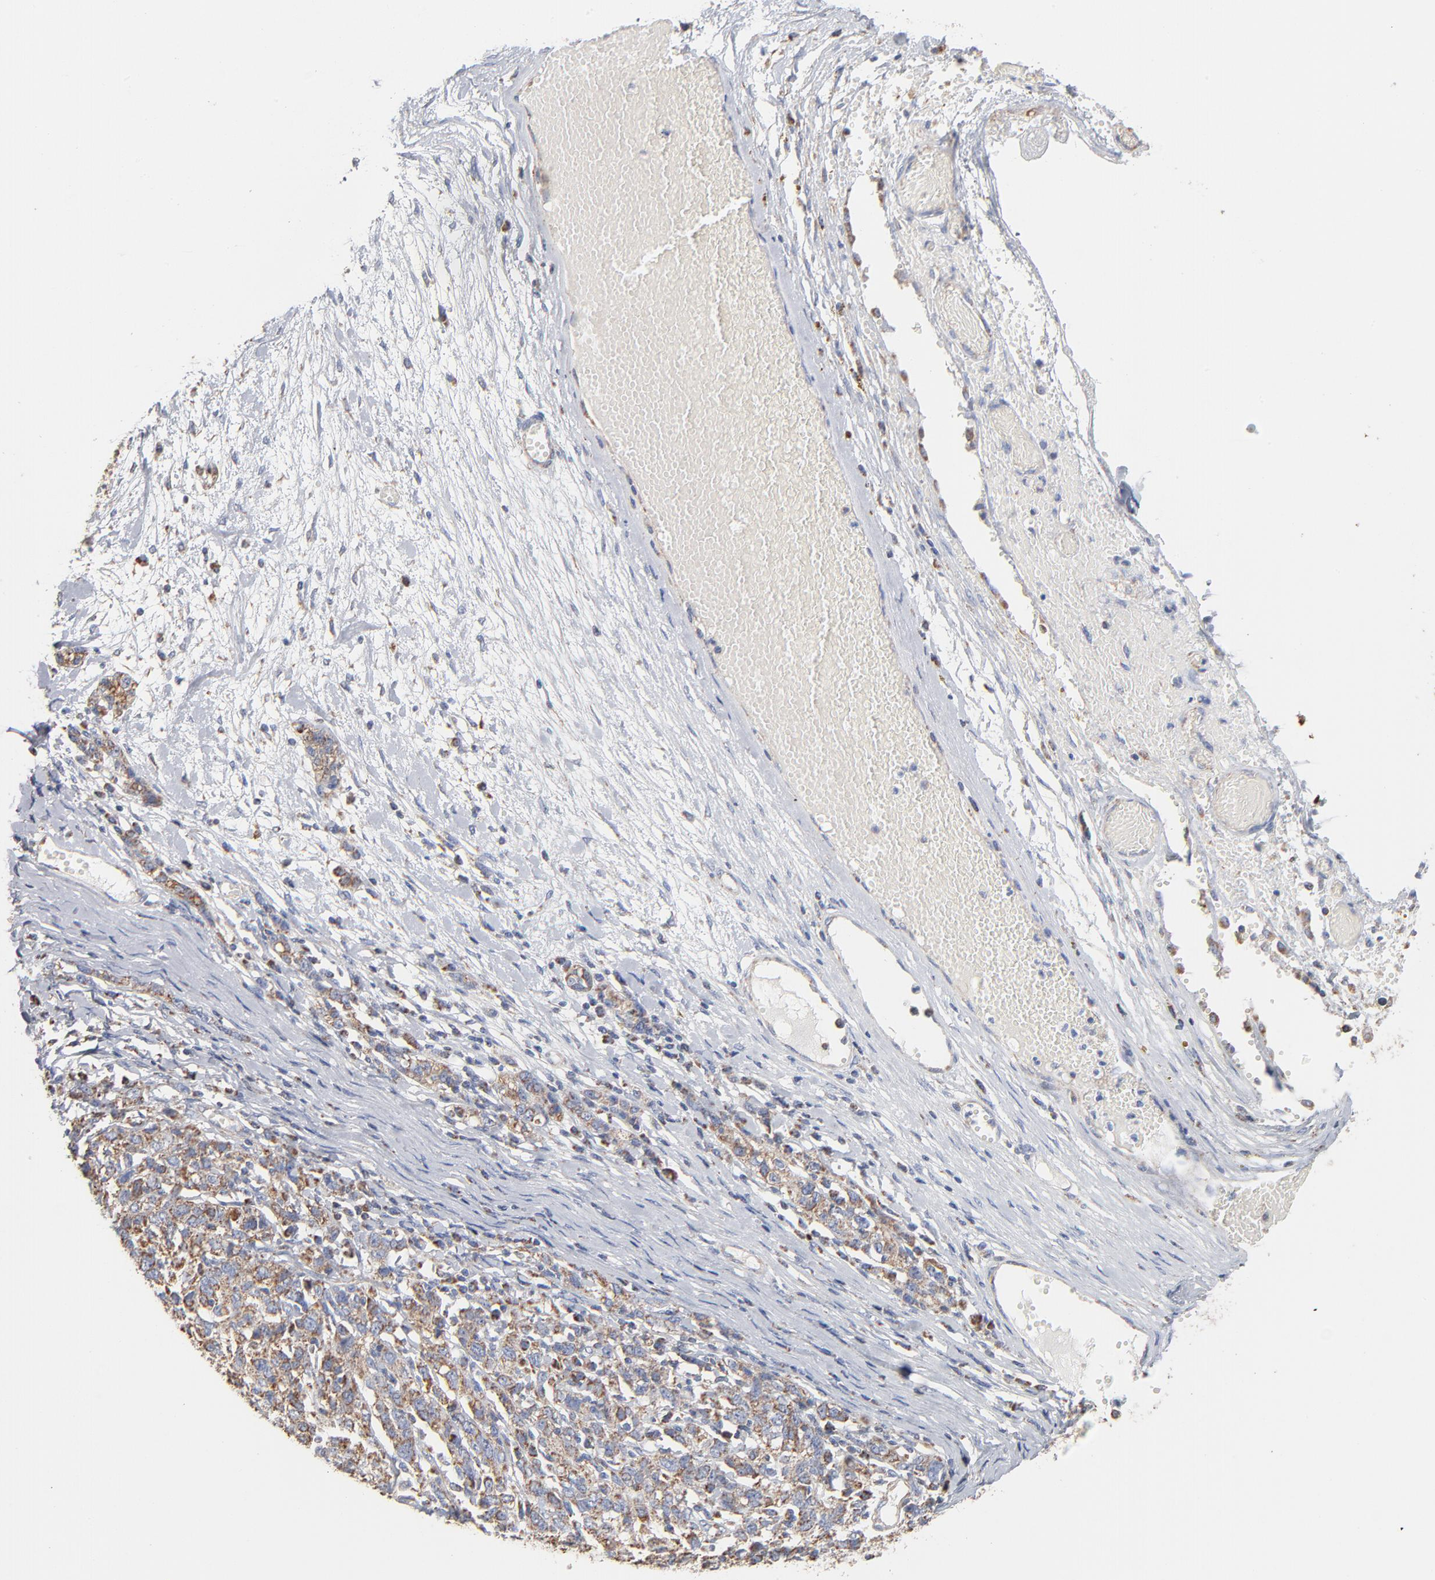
{"staining": {"intensity": "moderate", "quantity": ">75%", "location": "cytoplasmic/membranous"}, "tissue": "ovarian cancer", "cell_type": "Tumor cells", "image_type": "cancer", "snomed": [{"axis": "morphology", "description": "Cystadenocarcinoma, serous, NOS"}, {"axis": "topography", "description": "Ovary"}], "caption": "Tumor cells display moderate cytoplasmic/membranous staining in approximately >75% of cells in ovarian cancer.", "gene": "UQCRC1", "patient": {"sex": "female", "age": 71}}